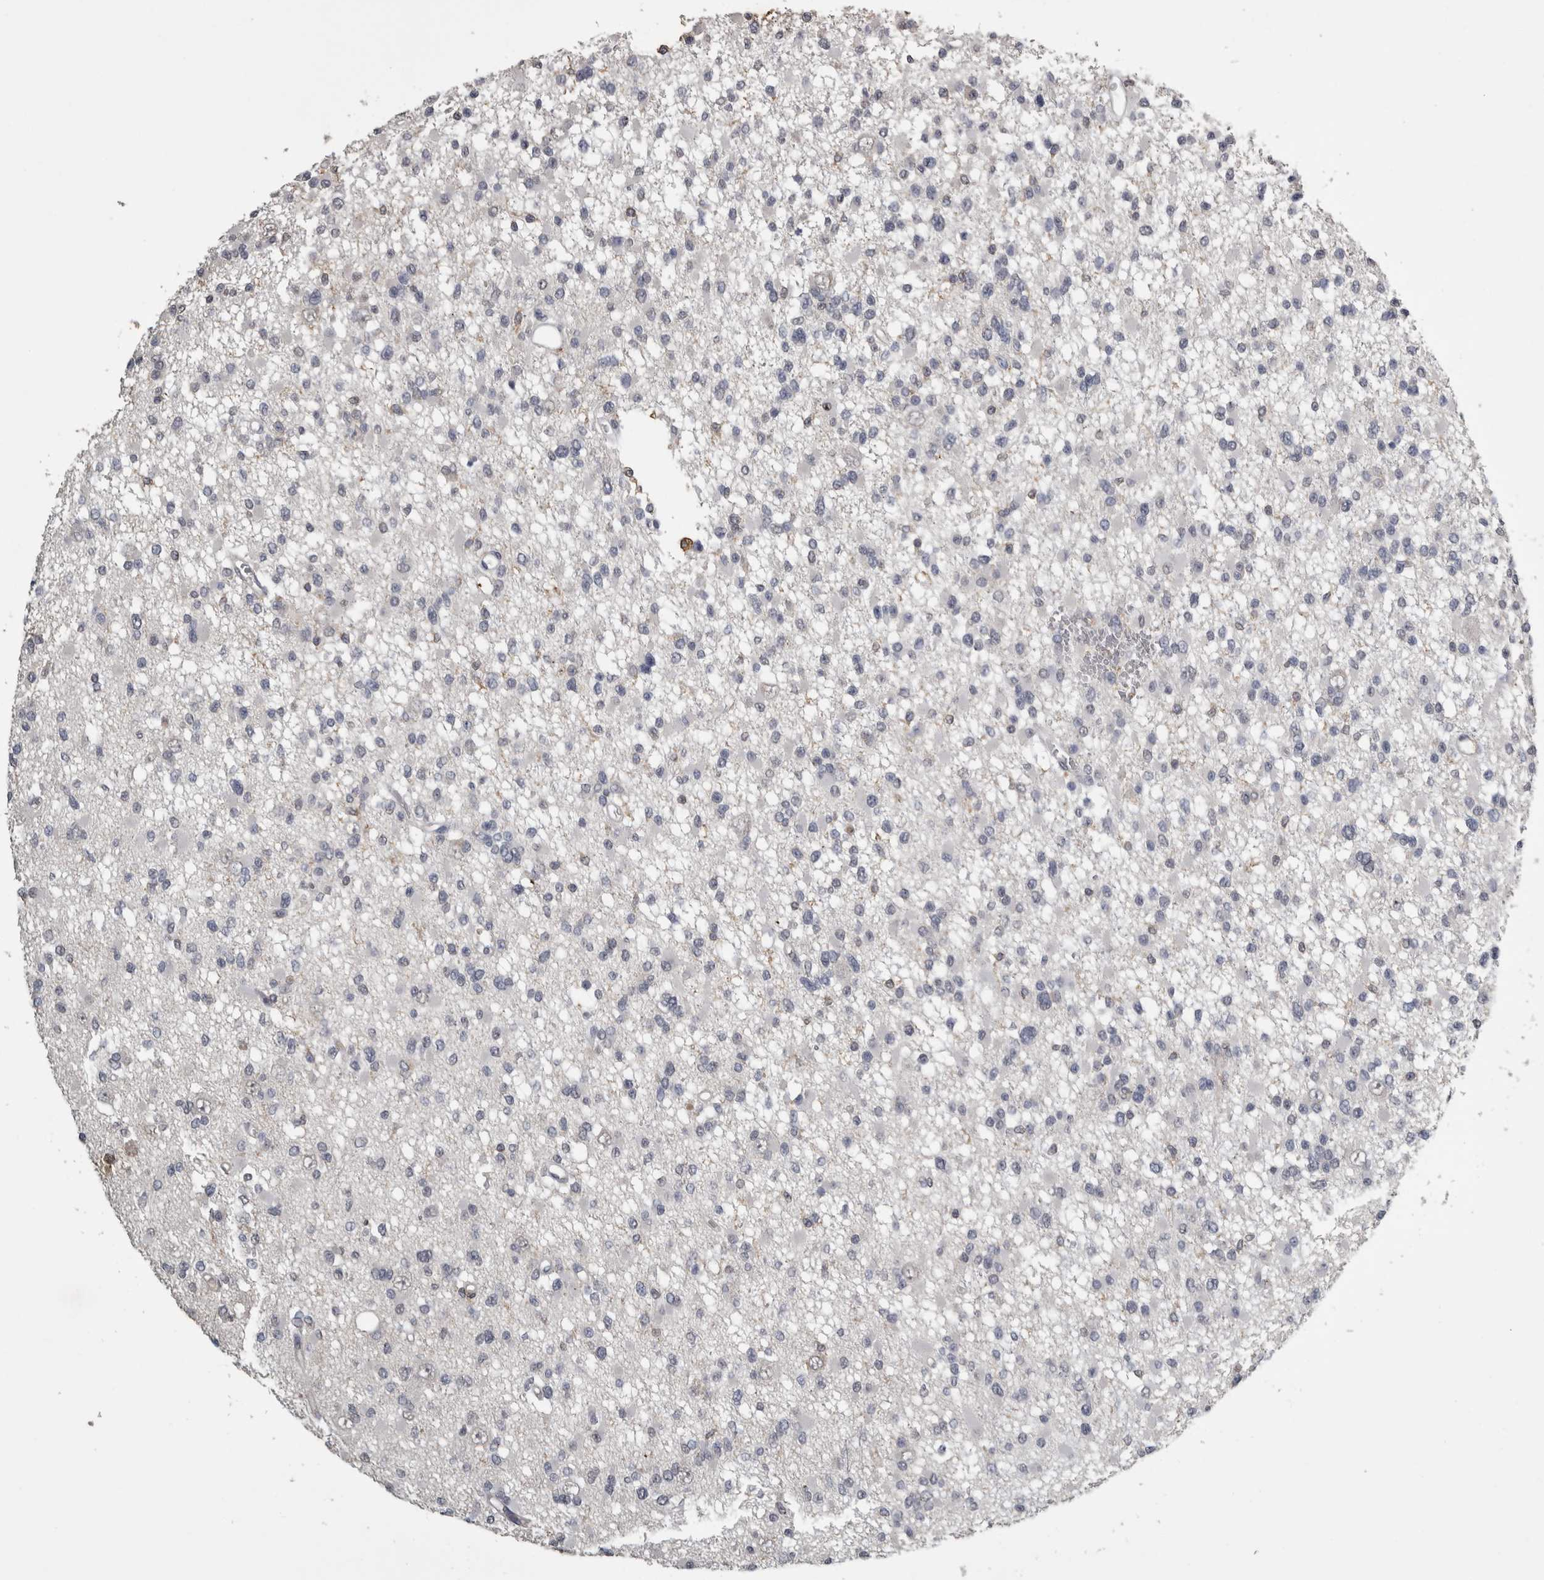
{"staining": {"intensity": "negative", "quantity": "none", "location": "none"}, "tissue": "glioma", "cell_type": "Tumor cells", "image_type": "cancer", "snomed": [{"axis": "morphology", "description": "Glioma, malignant, Low grade"}, {"axis": "topography", "description": "Brain"}], "caption": "A micrograph of human low-grade glioma (malignant) is negative for staining in tumor cells.", "gene": "PIK3AP1", "patient": {"sex": "female", "age": 22}}